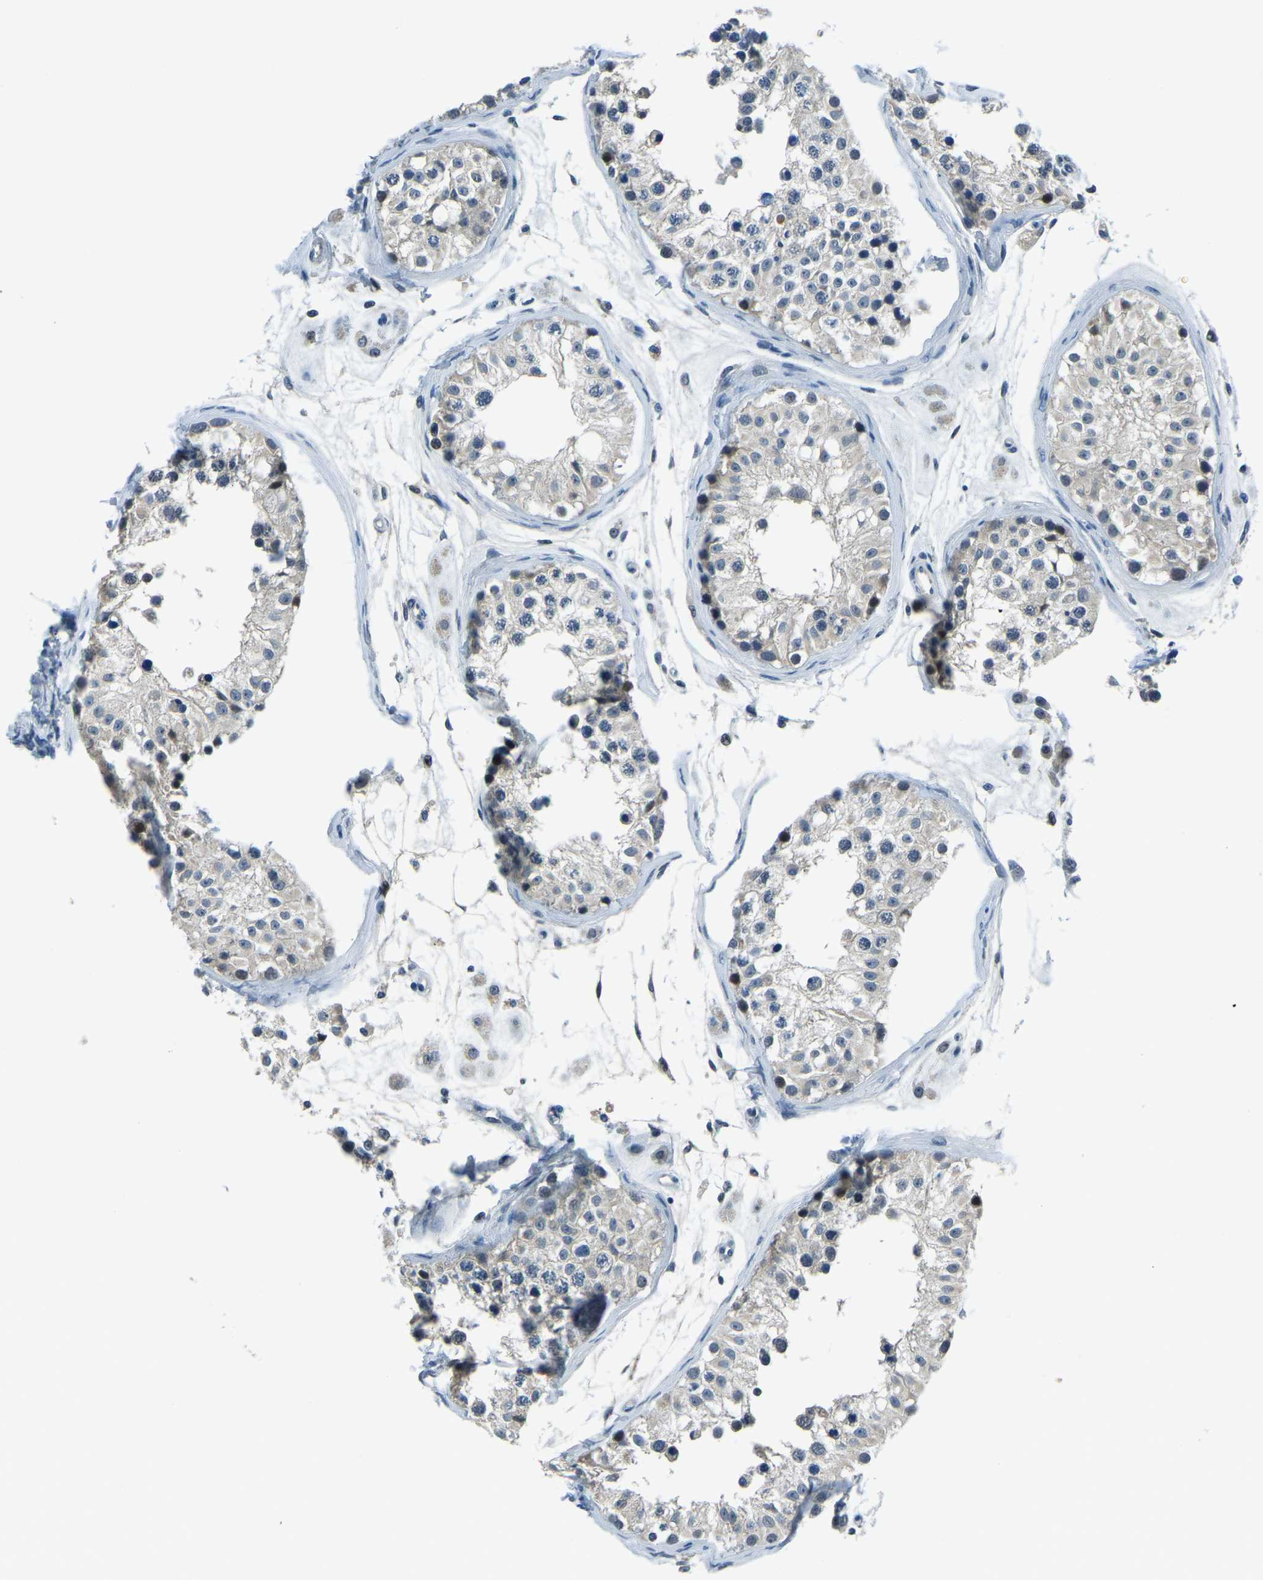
{"staining": {"intensity": "weak", "quantity": "<25%", "location": "cytoplasmic/membranous"}, "tissue": "testis", "cell_type": "Cells in seminiferous ducts", "image_type": "normal", "snomed": [{"axis": "morphology", "description": "Normal tissue, NOS"}, {"axis": "morphology", "description": "Adenocarcinoma, metastatic, NOS"}, {"axis": "topography", "description": "Testis"}], "caption": "This is an IHC micrograph of benign testis. There is no staining in cells in seminiferous ducts.", "gene": "RRP1", "patient": {"sex": "male", "age": 26}}